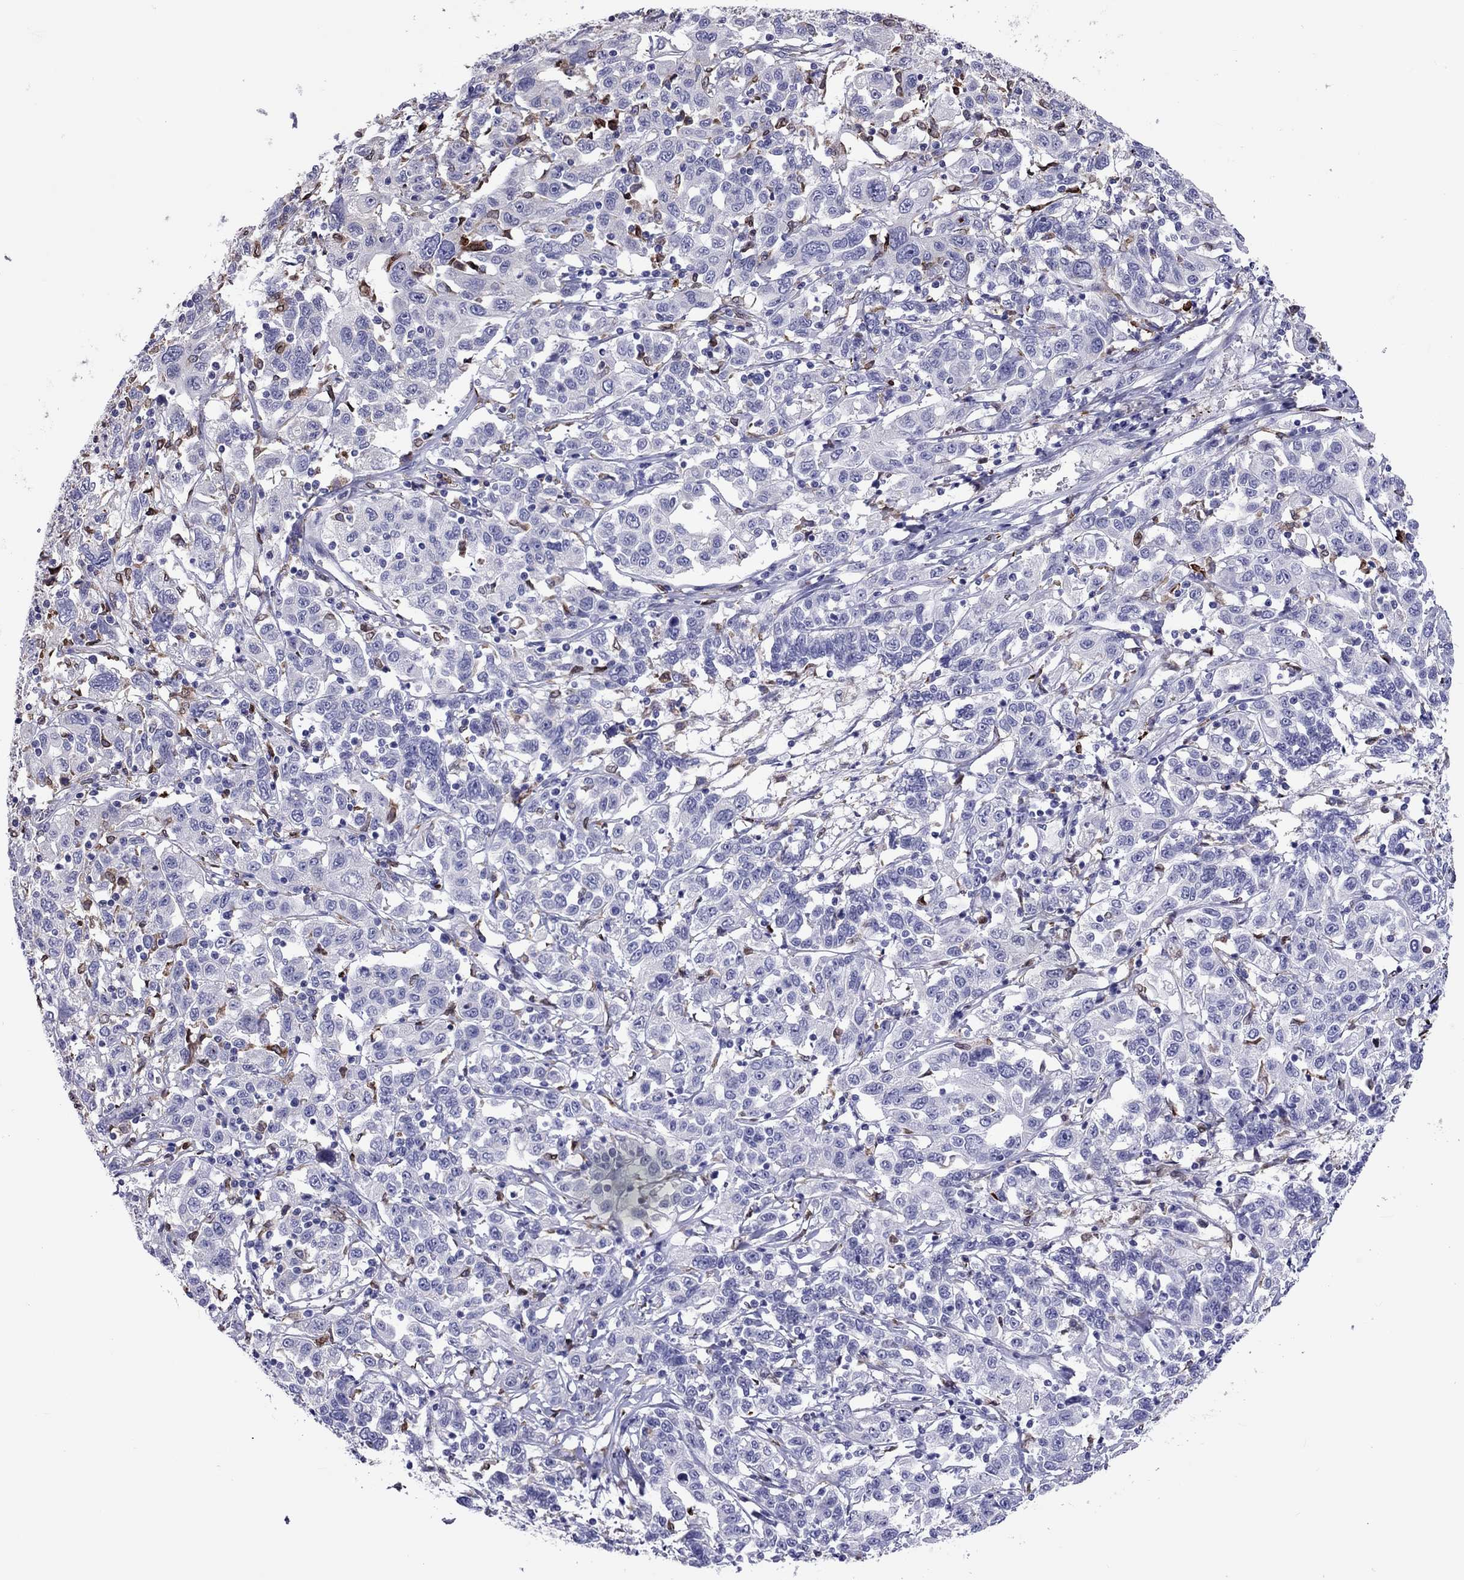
{"staining": {"intensity": "negative", "quantity": "none", "location": "none"}, "tissue": "liver cancer", "cell_type": "Tumor cells", "image_type": "cancer", "snomed": [{"axis": "morphology", "description": "Adenocarcinoma, NOS"}, {"axis": "morphology", "description": "Cholangiocarcinoma"}, {"axis": "topography", "description": "Liver"}], "caption": "Liver cancer (cholangiocarcinoma) stained for a protein using immunohistochemistry (IHC) demonstrates no staining tumor cells.", "gene": "ADORA2A", "patient": {"sex": "male", "age": 64}}